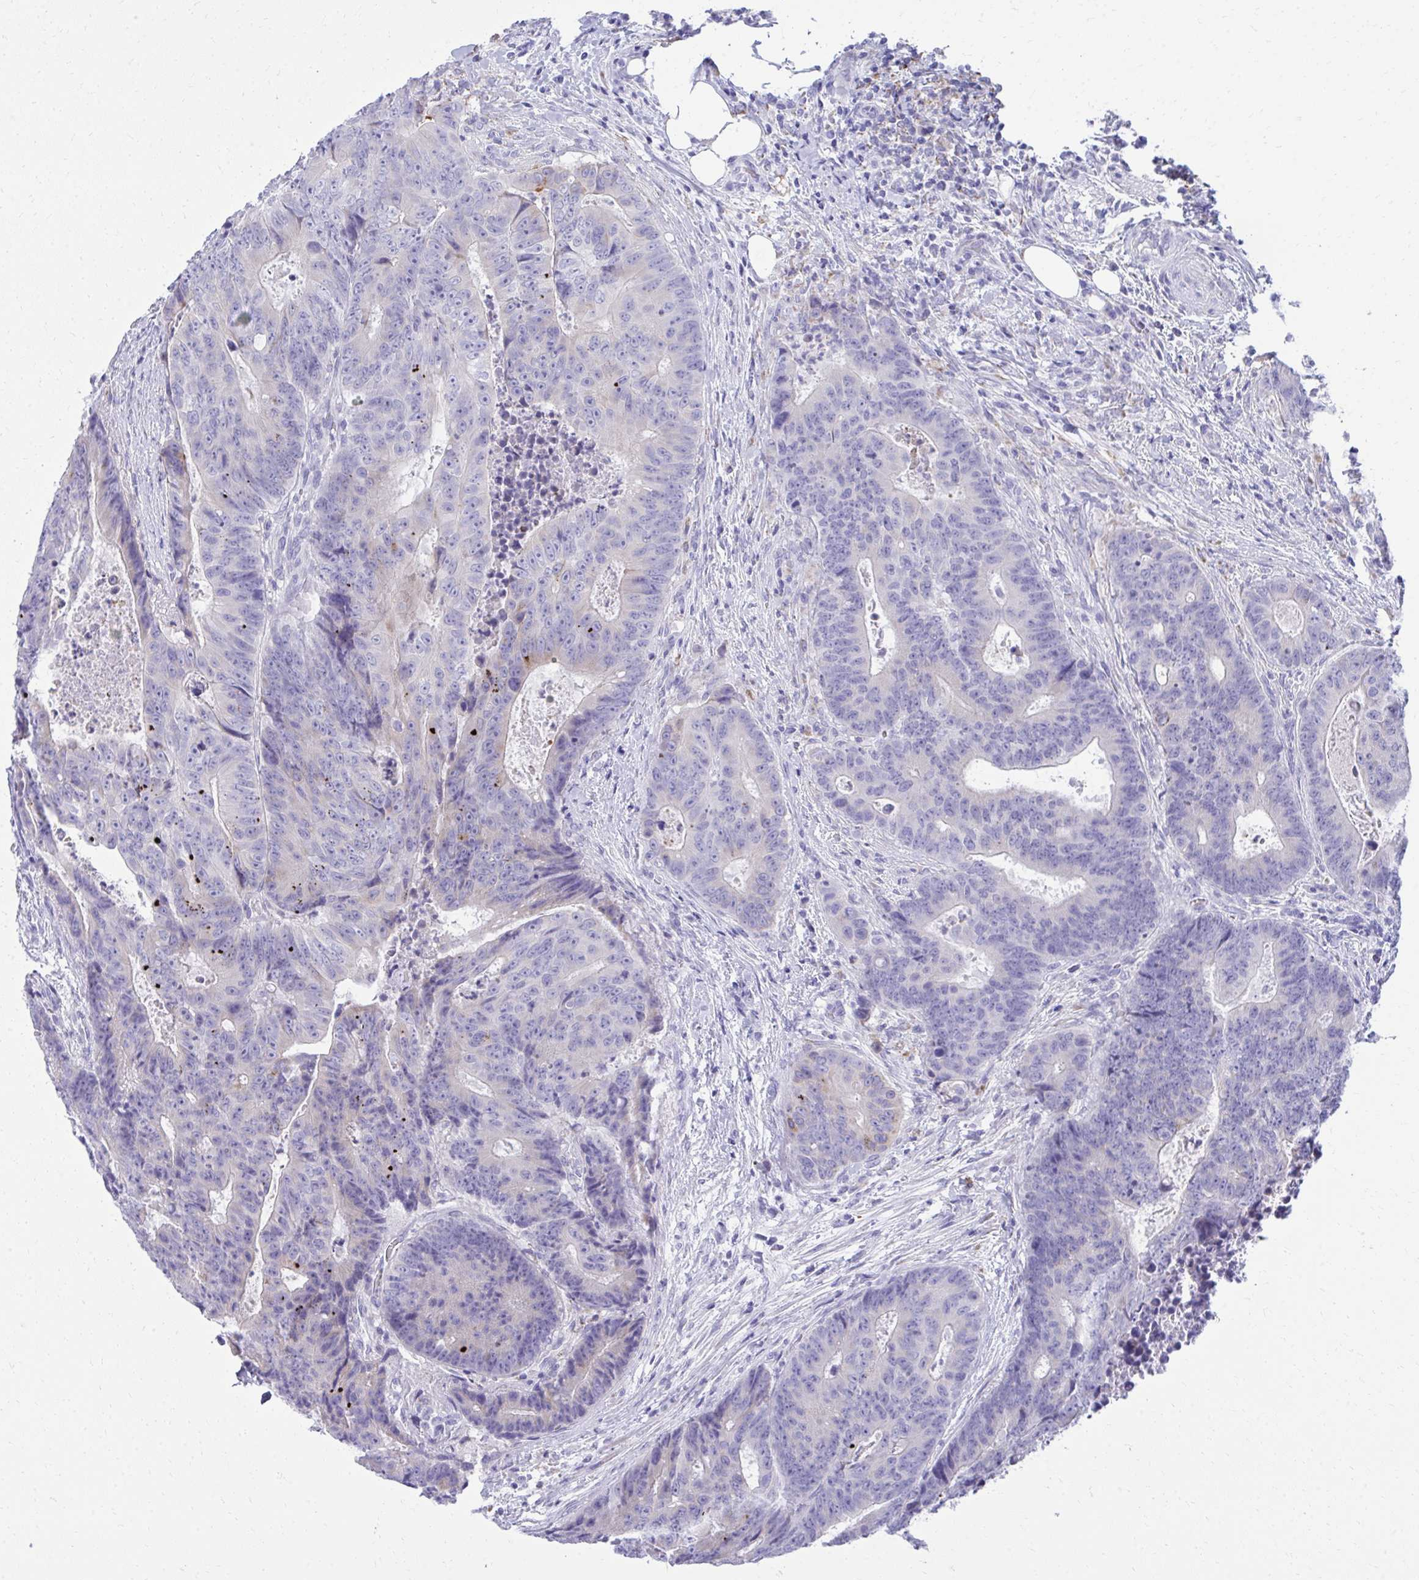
{"staining": {"intensity": "negative", "quantity": "none", "location": "none"}, "tissue": "colorectal cancer", "cell_type": "Tumor cells", "image_type": "cancer", "snomed": [{"axis": "morphology", "description": "Adenocarcinoma, NOS"}, {"axis": "topography", "description": "Colon"}], "caption": "IHC image of neoplastic tissue: colorectal adenocarcinoma stained with DAB (3,3'-diaminobenzidine) shows no significant protein staining in tumor cells.", "gene": "AIG1", "patient": {"sex": "female", "age": 48}}